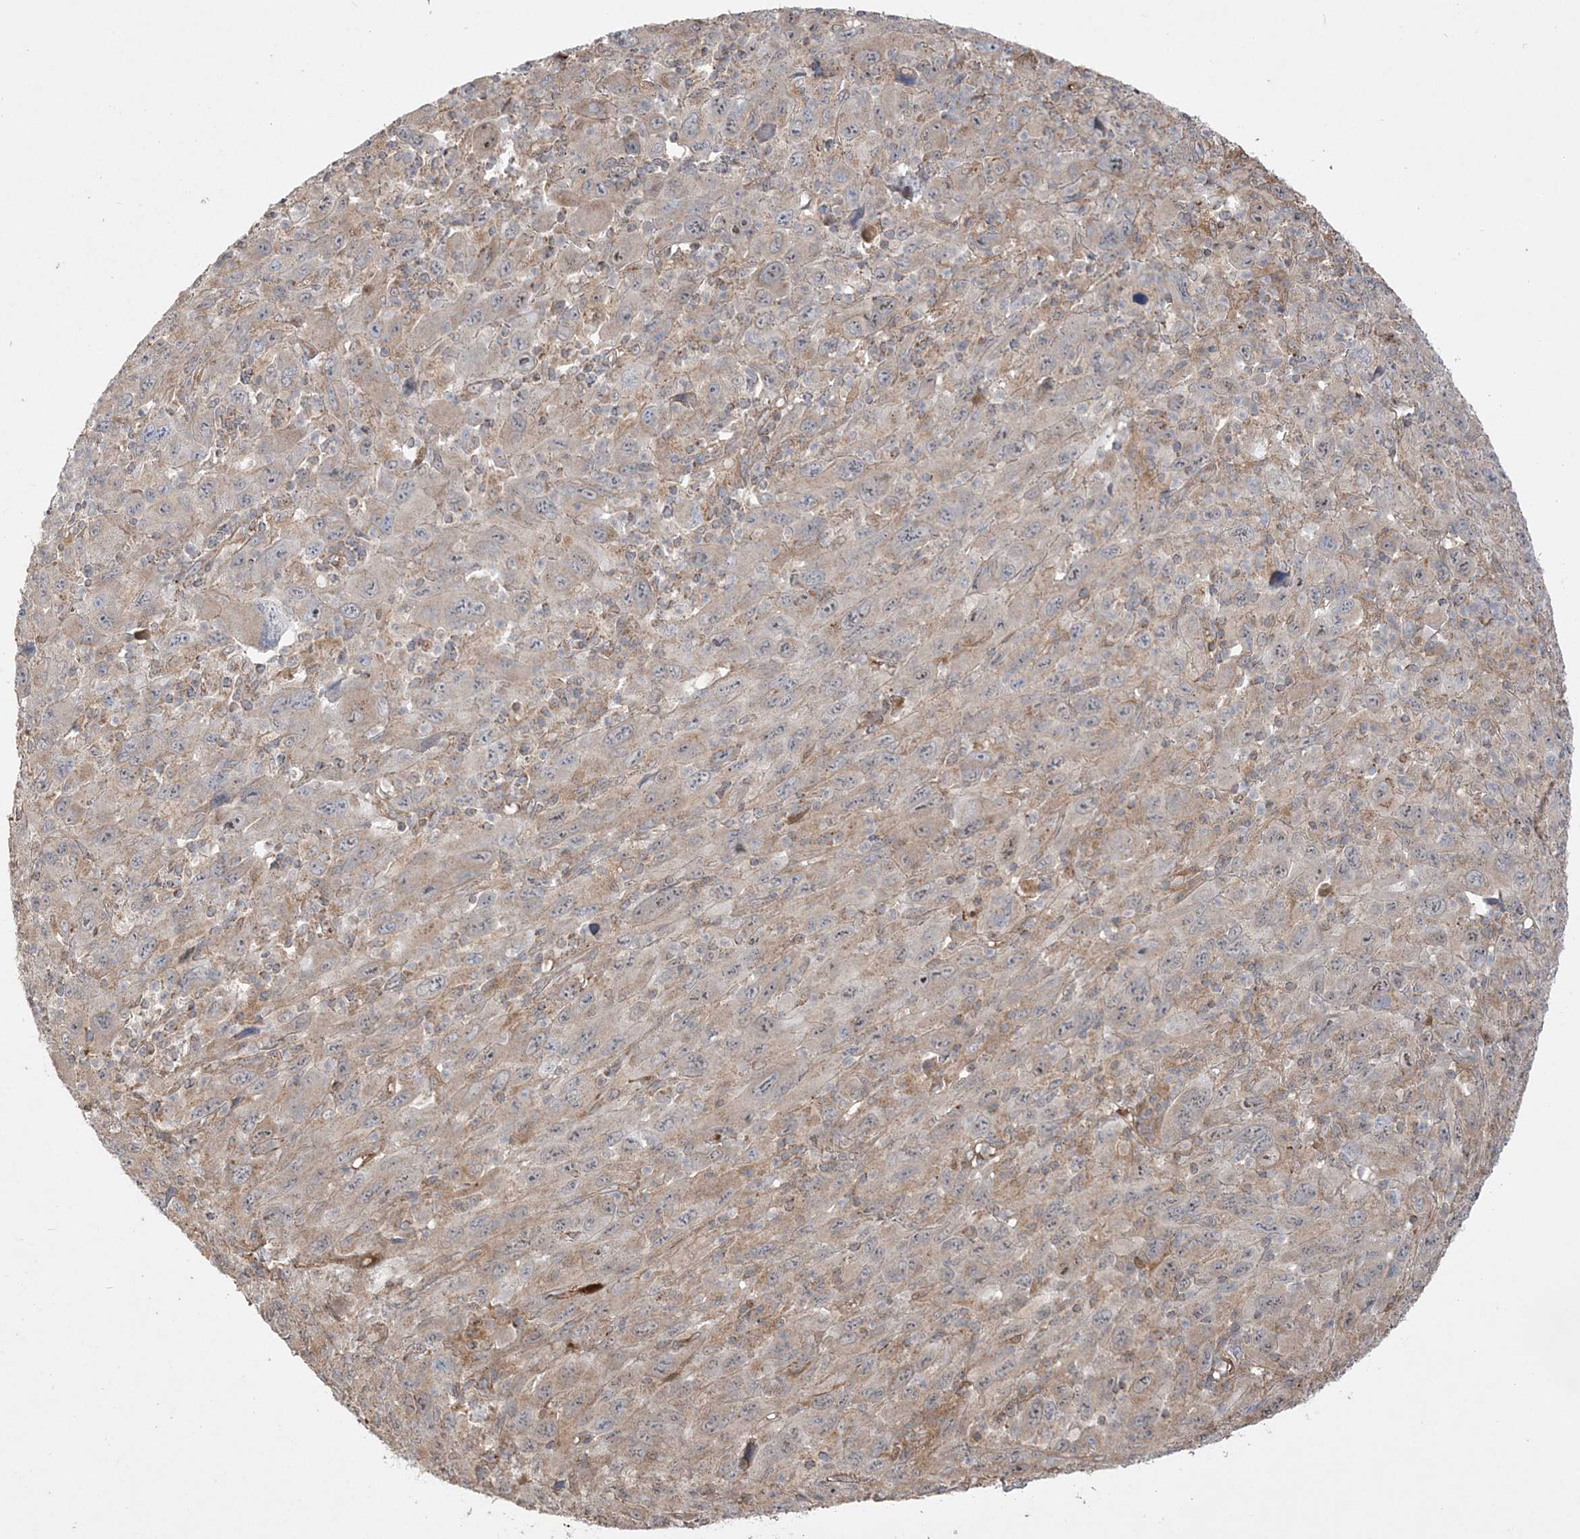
{"staining": {"intensity": "weak", "quantity": "<25%", "location": "cytoplasmic/membranous"}, "tissue": "melanoma", "cell_type": "Tumor cells", "image_type": "cancer", "snomed": [{"axis": "morphology", "description": "Malignant melanoma, Metastatic site"}, {"axis": "topography", "description": "Skin"}], "caption": "Immunohistochemistry (IHC) photomicrograph of neoplastic tissue: melanoma stained with DAB (3,3'-diaminobenzidine) shows no significant protein expression in tumor cells.", "gene": "SCLT1", "patient": {"sex": "female", "age": 56}}